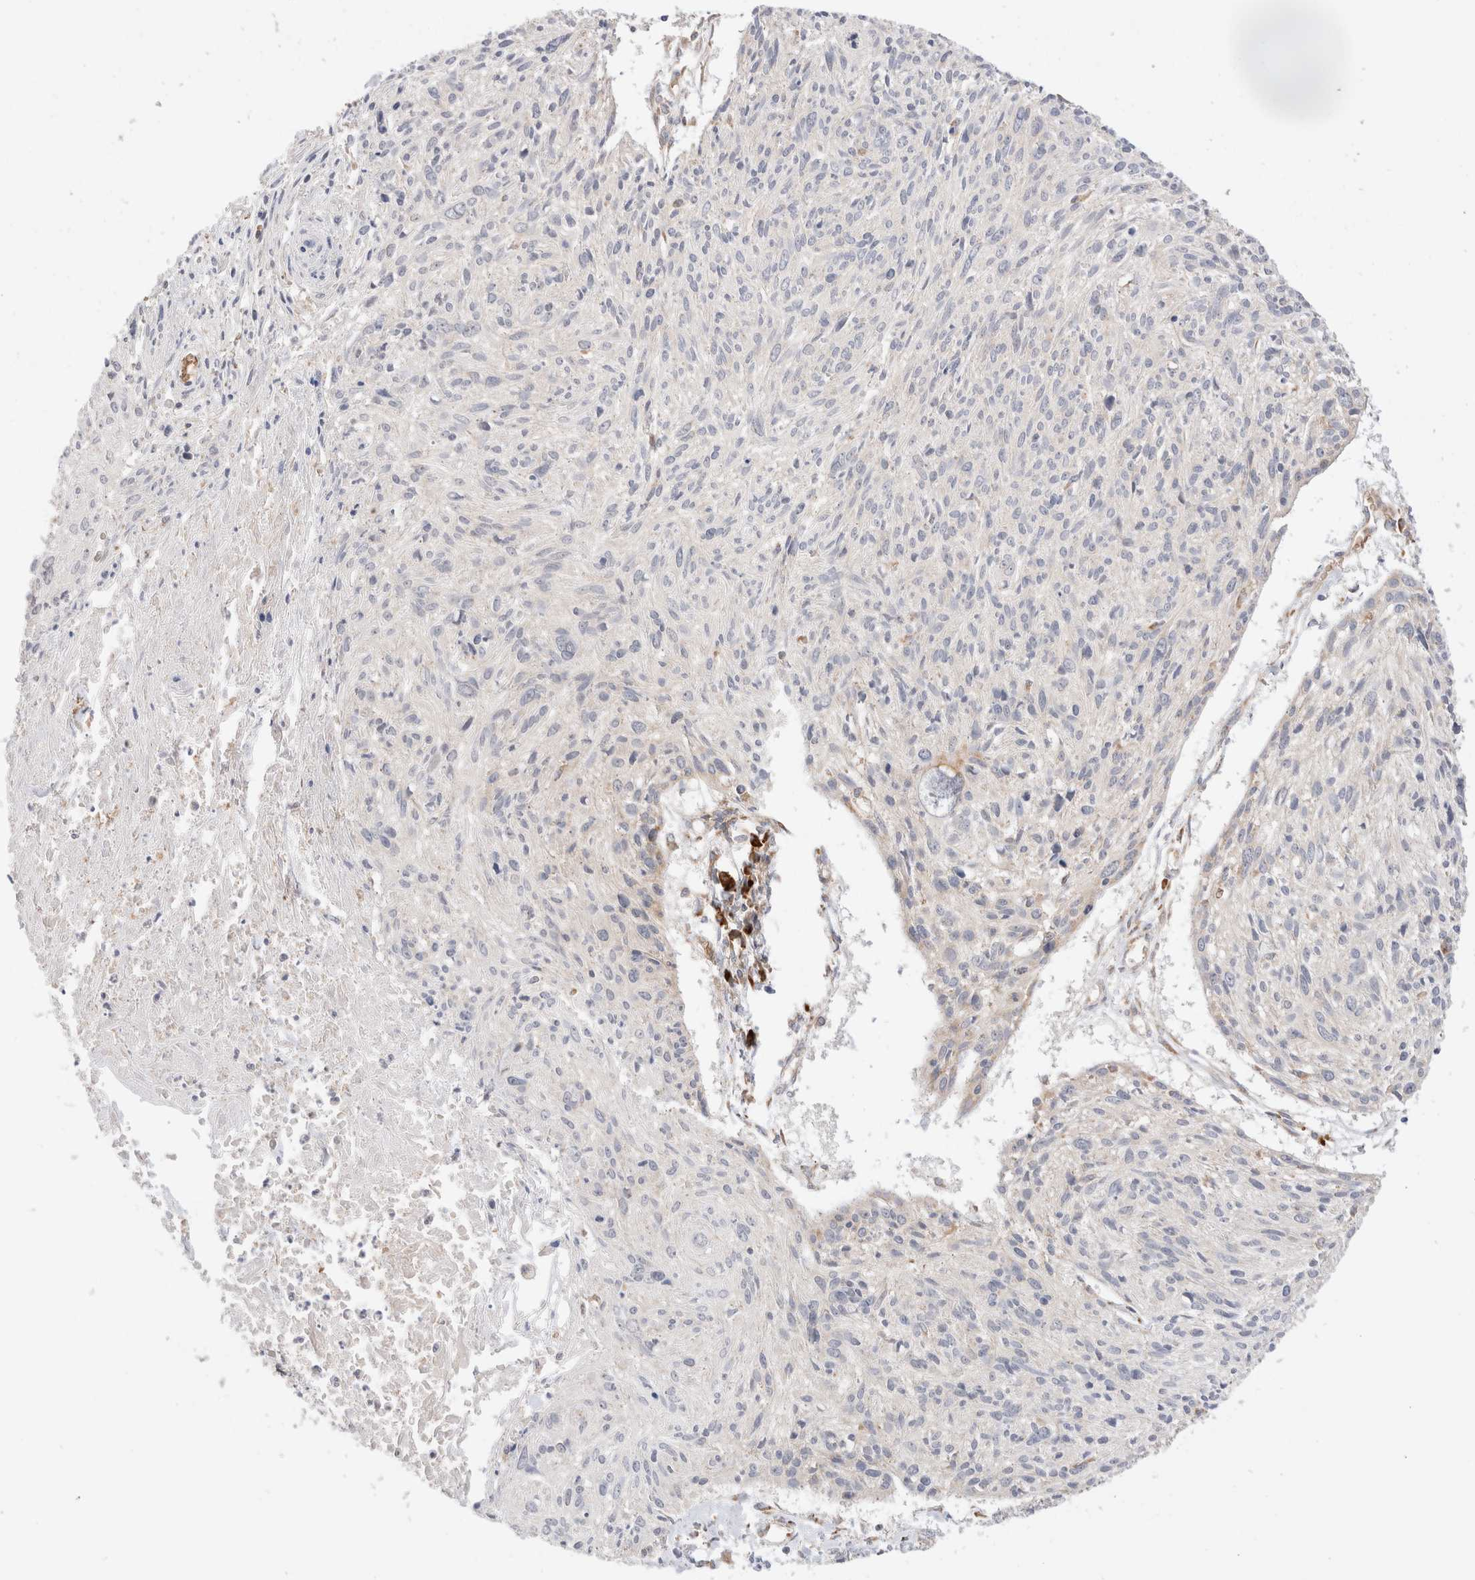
{"staining": {"intensity": "negative", "quantity": "none", "location": "none"}, "tissue": "cervical cancer", "cell_type": "Tumor cells", "image_type": "cancer", "snomed": [{"axis": "morphology", "description": "Squamous cell carcinoma, NOS"}, {"axis": "topography", "description": "Cervix"}], "caption": "An image of cervical cancer stained for a protein reveals no brown staining in tumor cells. Brightfield microscopy of immunohistochemistry stained with DAB (brown) and hematoxylin (blue), captured at high magnification.", "gene": "UTS2B", "patient": {"sex": "female", "age": 51}}